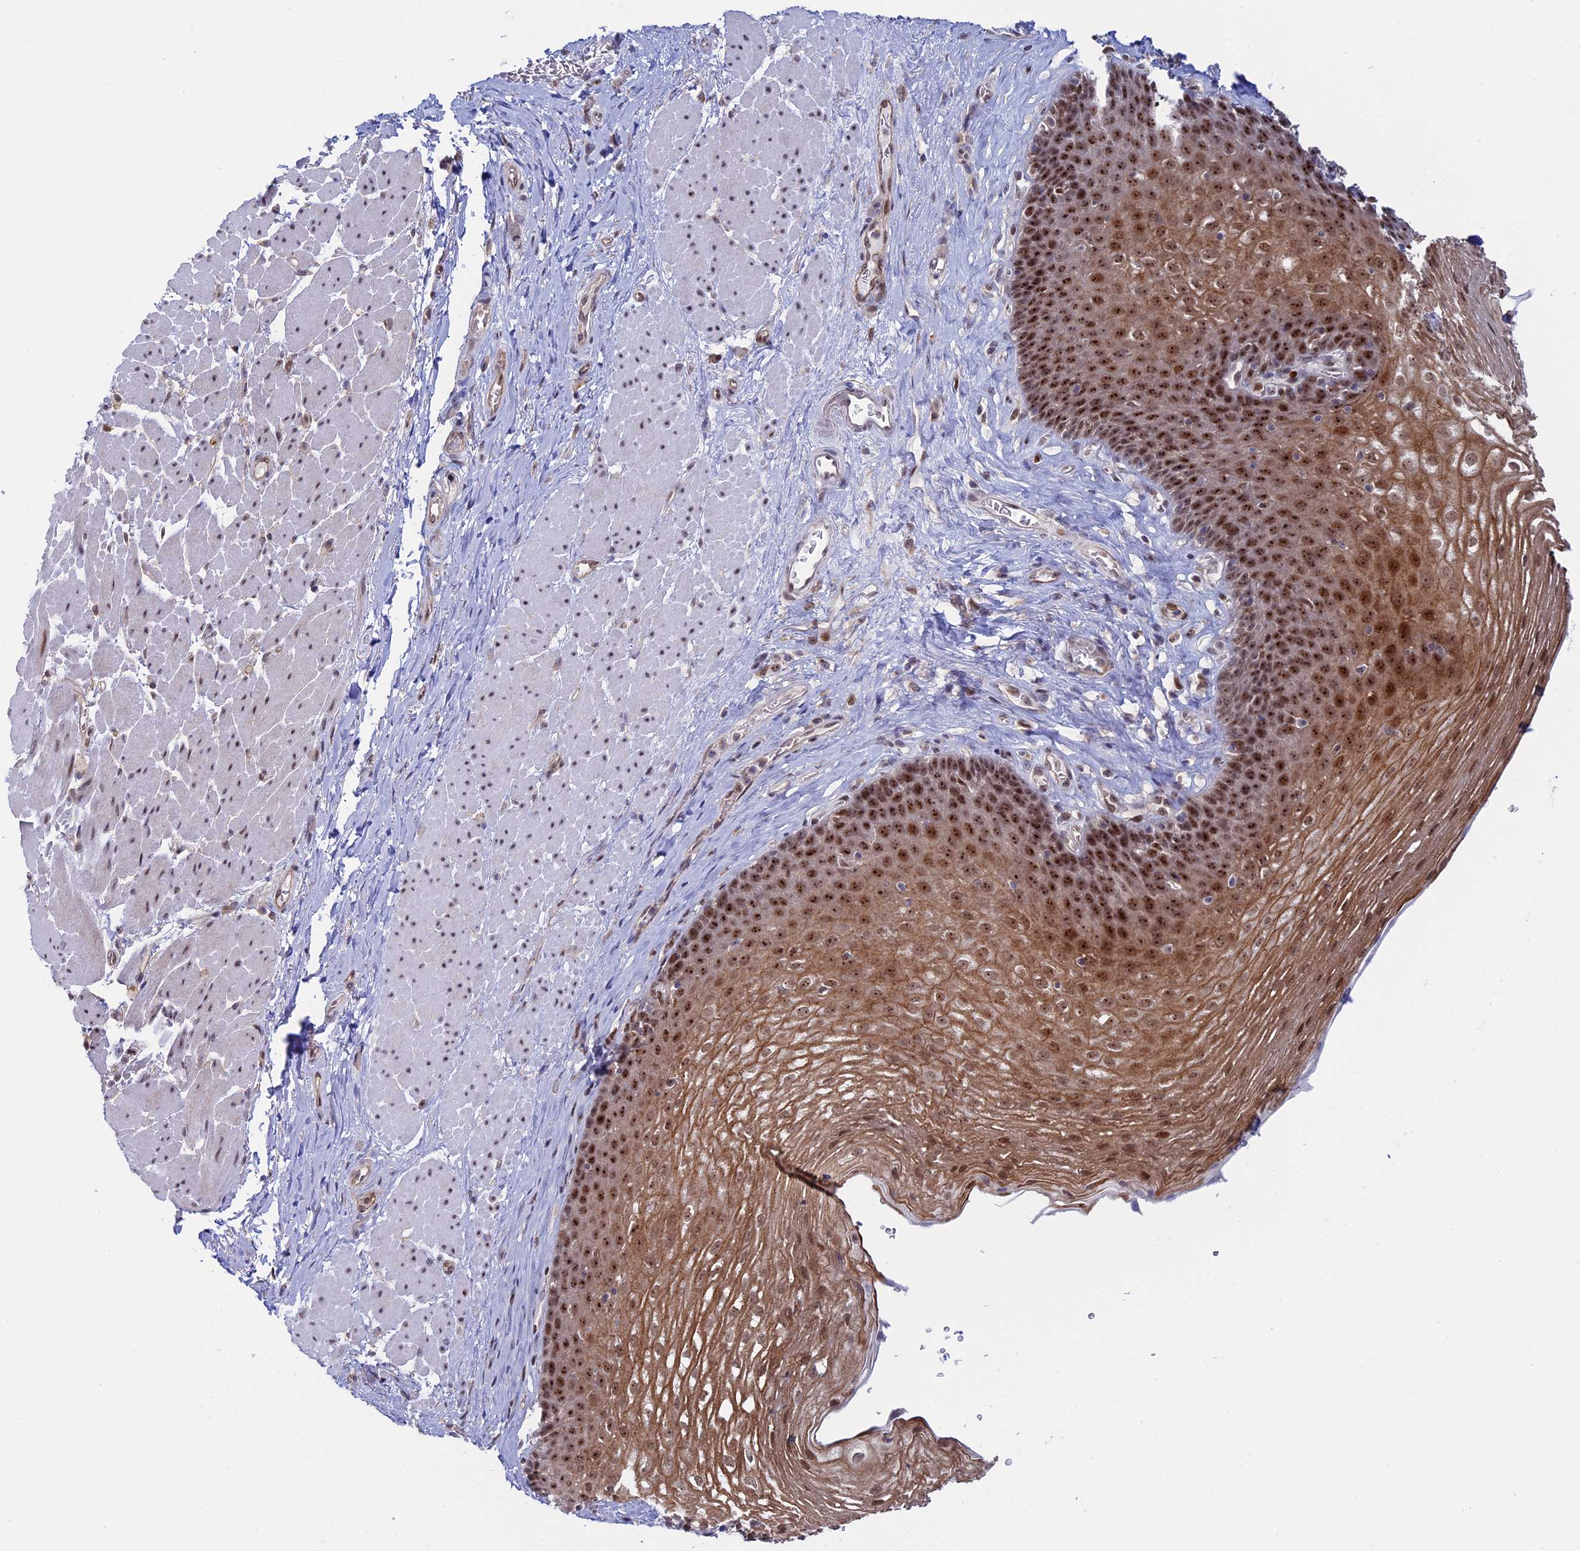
{"staining": {"intensity": "moderate", "quantity": ">75%", "location": "cytoplasmic/membranous,nuclear"}, "tissue": "esophagus", "cell_type": "Squamous epithelial cells", "image_type": "normal", "snomed": [{"axis": "morphology", "description": "Normal tissue, NOS"}, {"axis": "topography", "description": "Esophagus"}], "caption": "Brown immunohistochemical staining in benign esophagus reveals moderate cytoplasmic/membranous,nuclear staining in about >75% of squamous epithelial cells.", "gene": "CCDC86", "patient": {"sex": "female", "age": 66}}